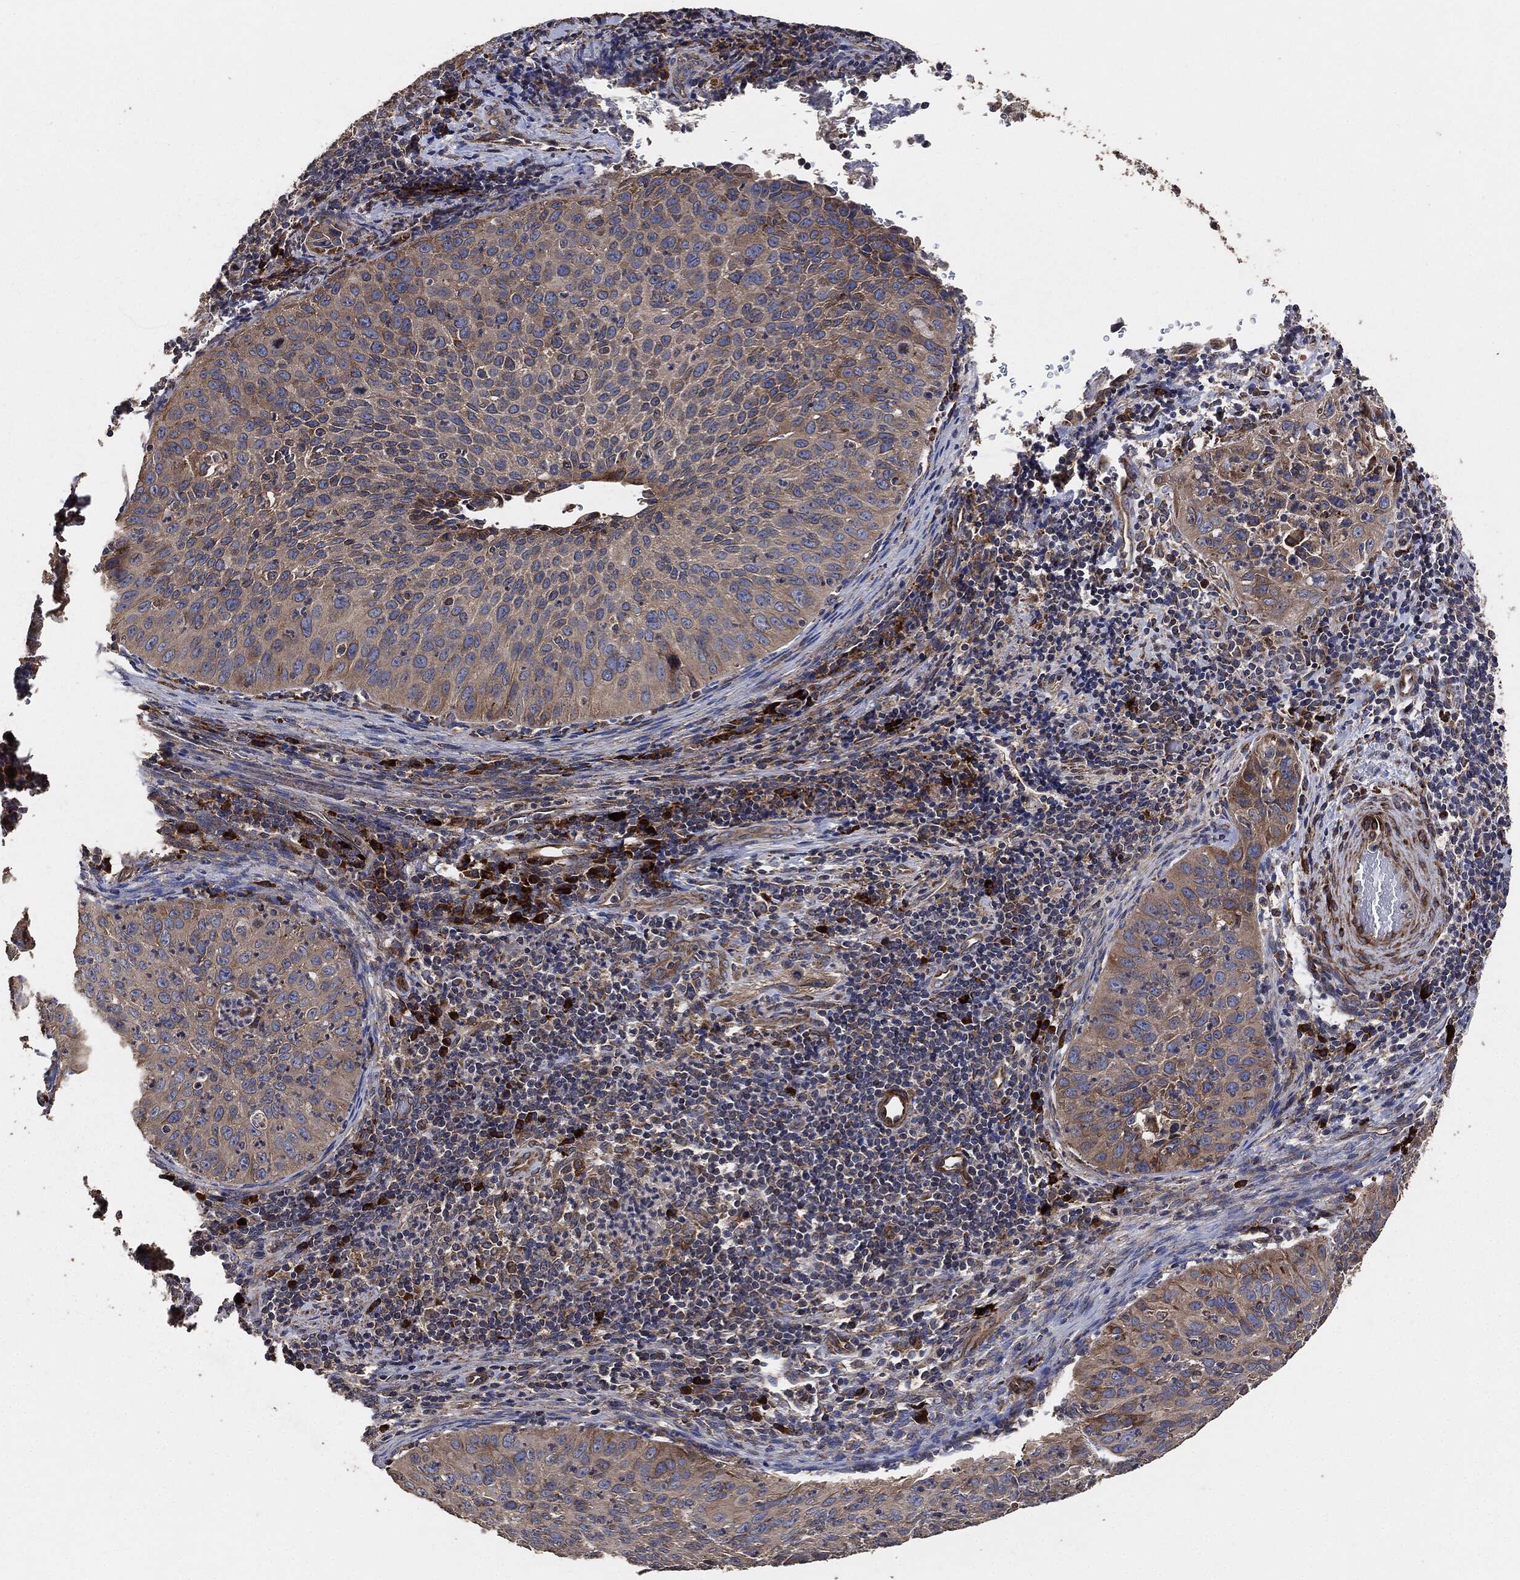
{"staining": {"intensity": "strong", "quantity": "<25%", "location": "cytoplasmic/membranous"}, "tissue": "cervical cancer", "cell_type": "Tumor cells", "image_type": "cancer", "snomed": [{"axis": "morphology", "description": "Squamous cell carcinoma, NOS"}, {"axis": "topography", "description": "Cervix"}], "caption": "This photomicrograph exhibits IHC staining of cervical cancer, with medium strong cytoplasmic/membranous expression in approximately <25% of tumor cells.", "gene": "STK3", "patient": {"sex": "female", "age": 26}}